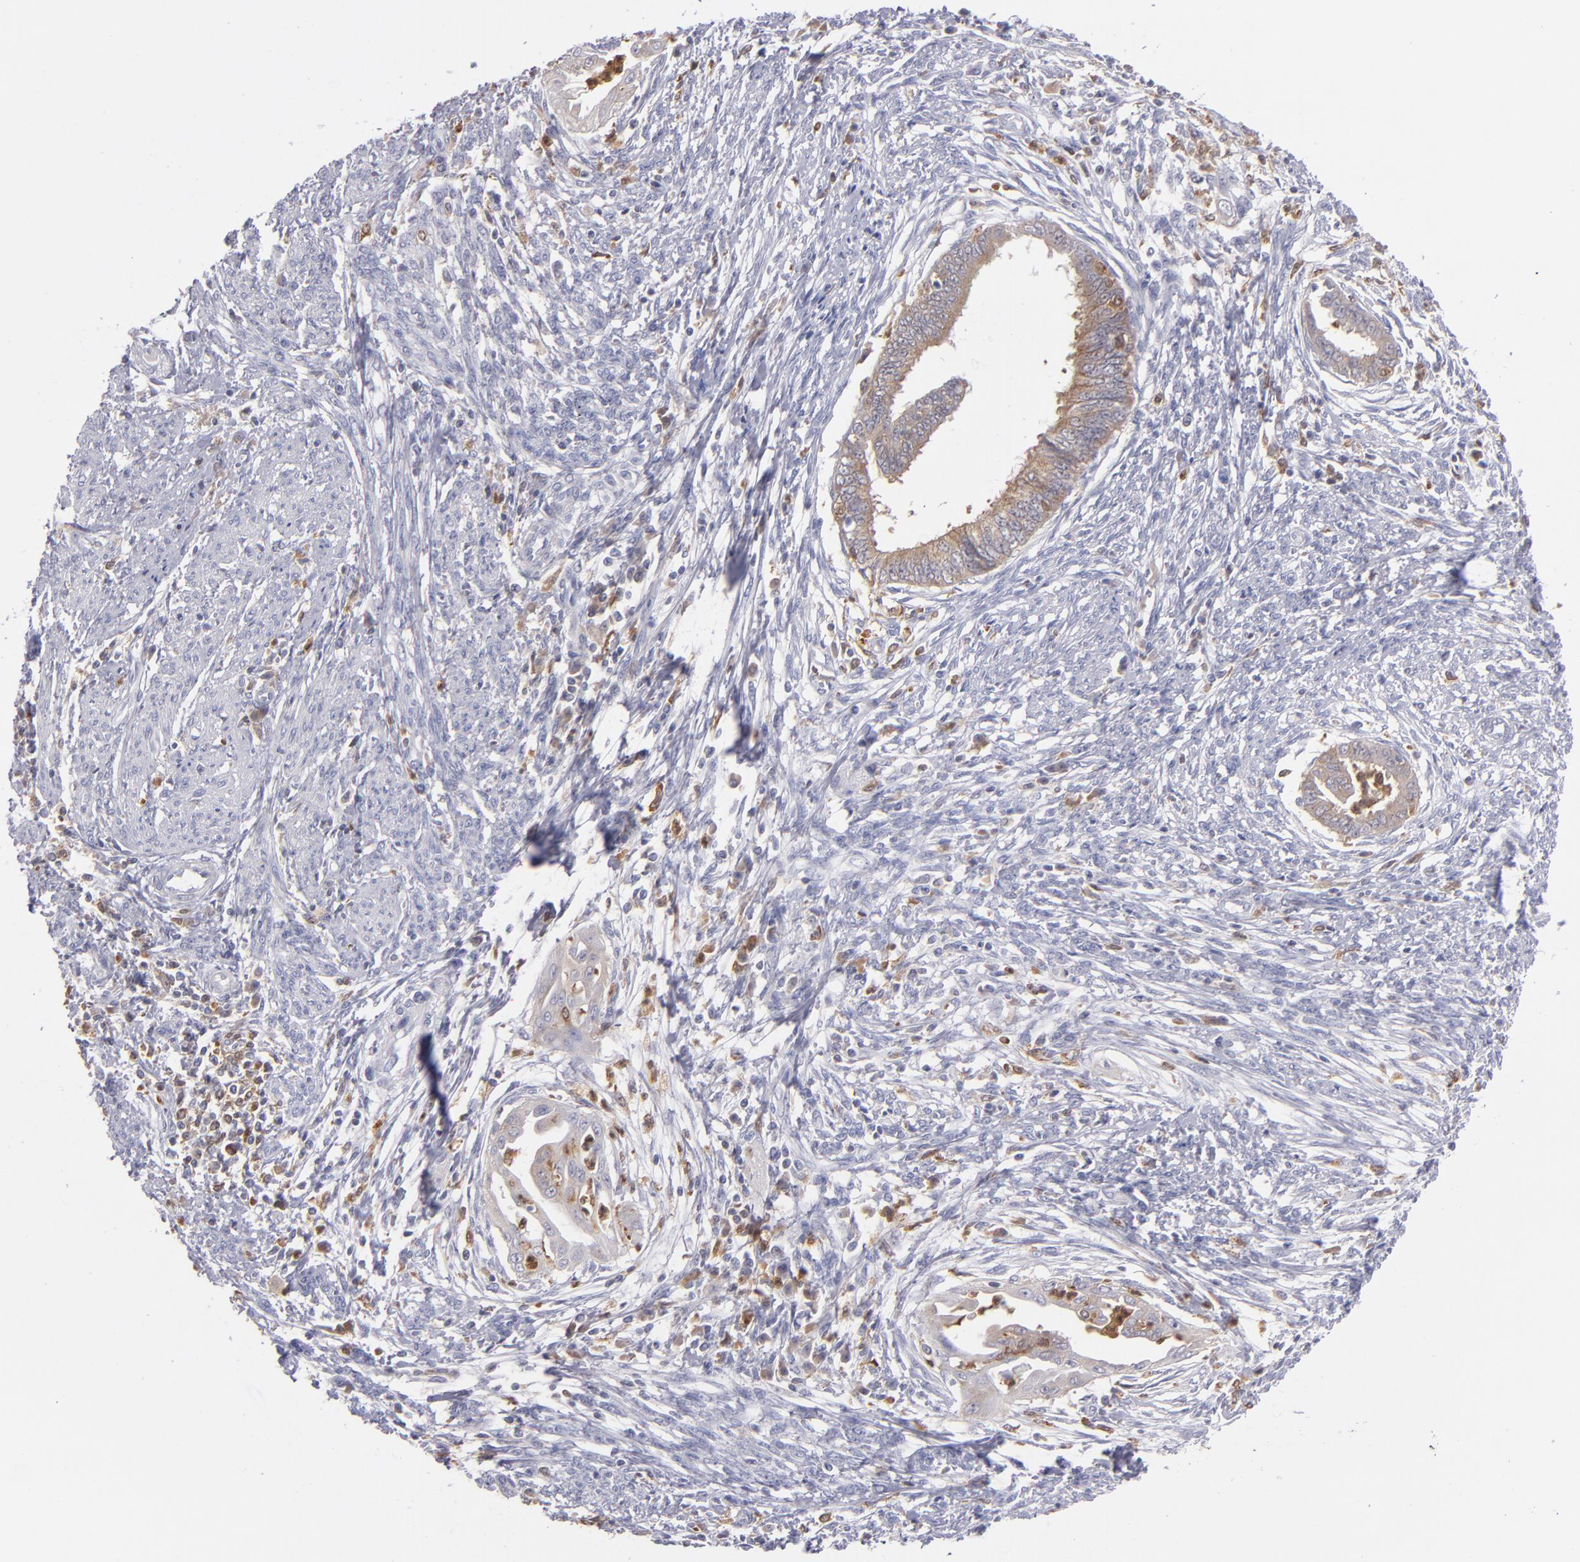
{"staining": {"intensity": "moderate", "quantity": ">75%", "location": "cytoplasmic/membranous"}, "tissue": "endometrial cancer", "cell_type": "Tumor cells", "image_type": "cancer", "snomed": [{"axis": "morphology", "description": "Adenocarcinoma, NOS"}, {"axis": "topography", "description": "Endometrium"}], "caption": "Protein positivity by IHC exhibits moderate cytoplasmic/membranous expression in approximately >75% of tumor cells in endometrial adenocarcinoma.", "gene": "PRKCD", "patient": {"sex": "female", "age": 66}}